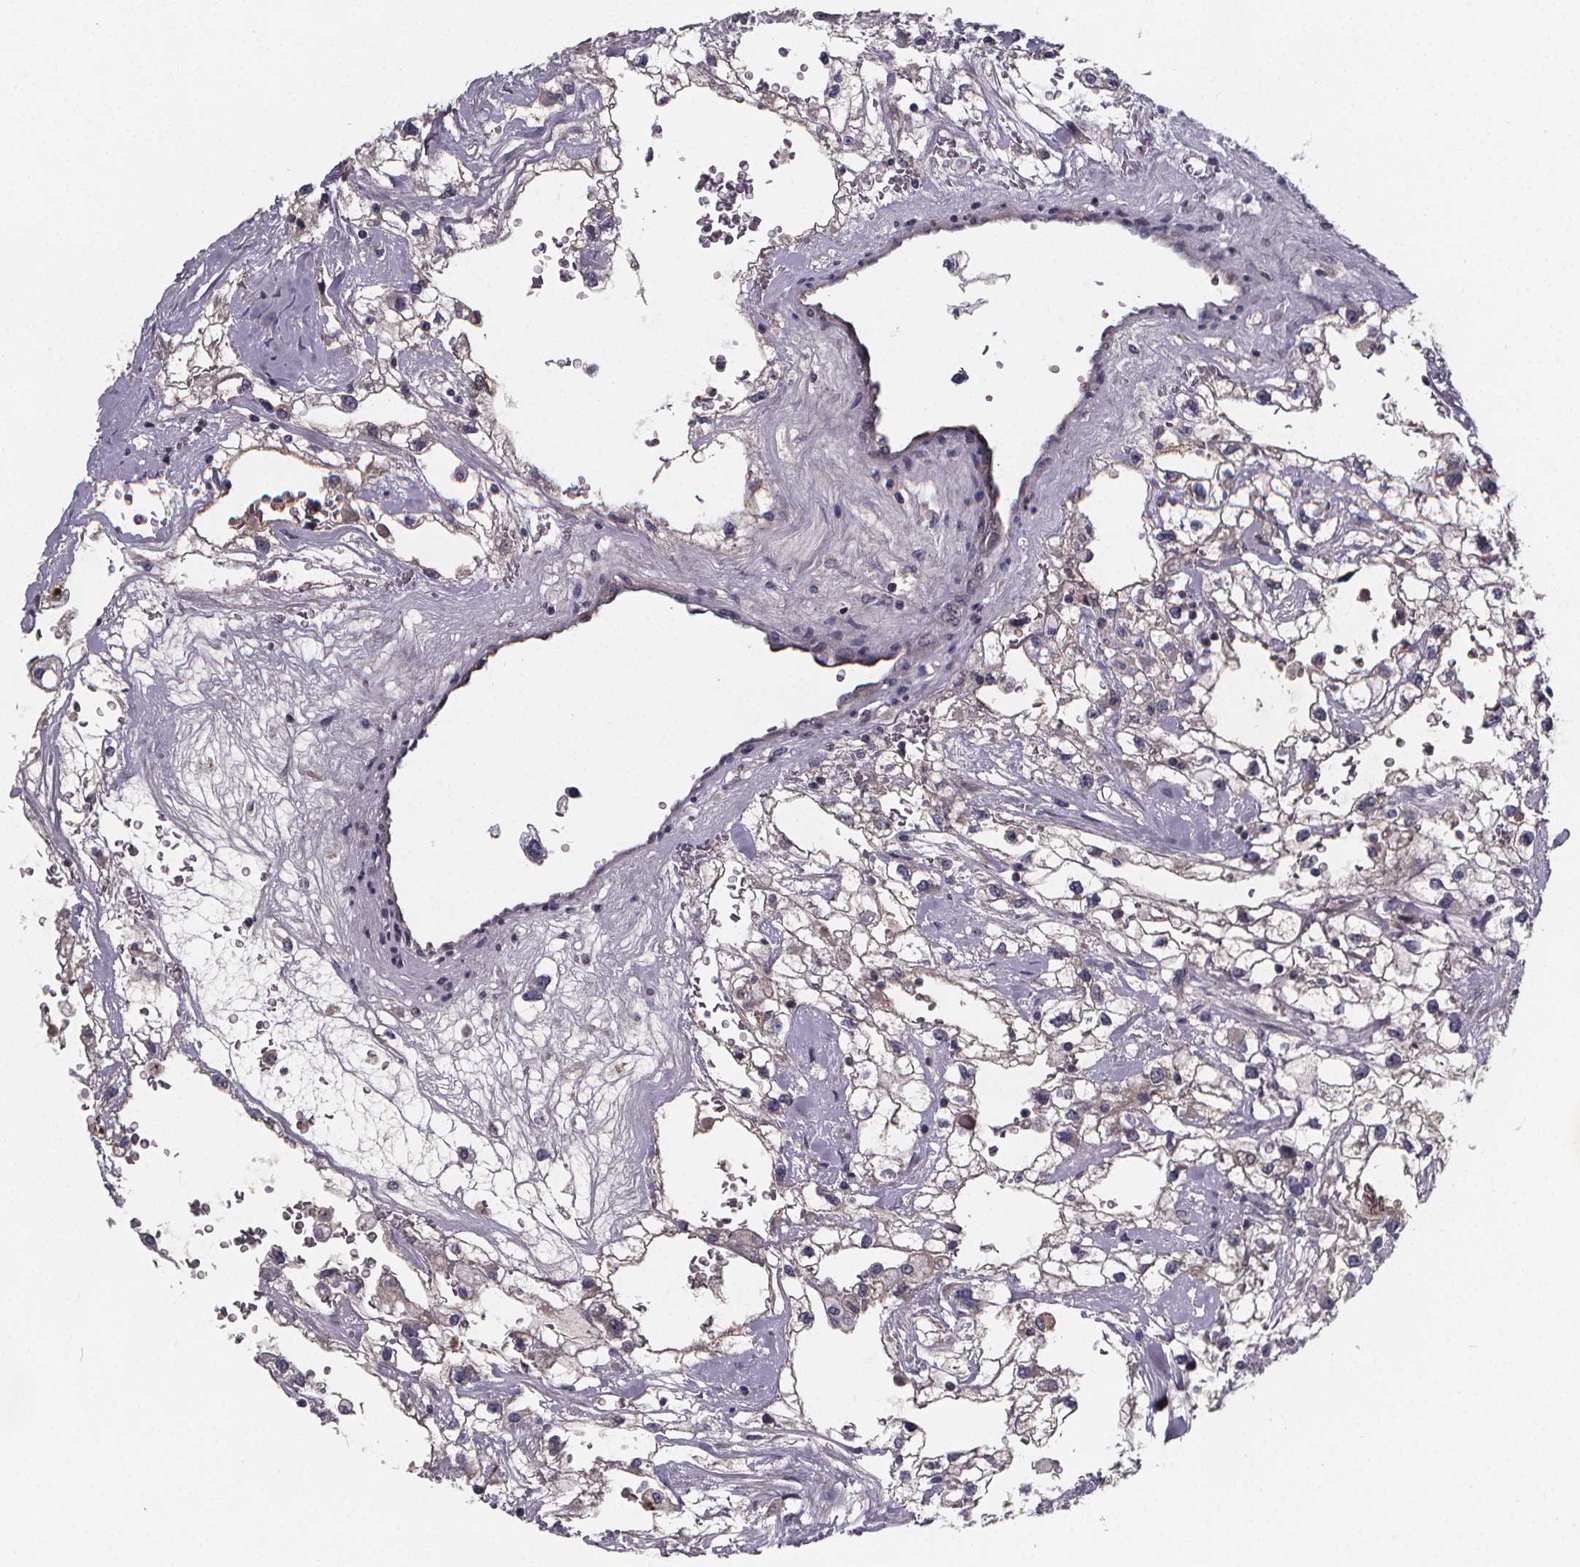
{"staining": {"intensity": "negative", "quantity": "none", "location": "none"}, "tissue": "renal cancer", "cell_type": "Tumor cells", "image_type": "cancer", "snomed": [{"axis": "morphology", "description": "Adenocarcinoma, NOS"}, {"axis": "topography", "description": "Kidney"}], "caption": "Tumor cells are negative for protein expression in human renal cancer. The staining was performed using DAB to visualize the protein expression in brown, while the nuclei were stained in blue with hematoxylin (Magnification: 20x).", "gene": "AGT", "patient": {"sex": "male", "age": 59}}